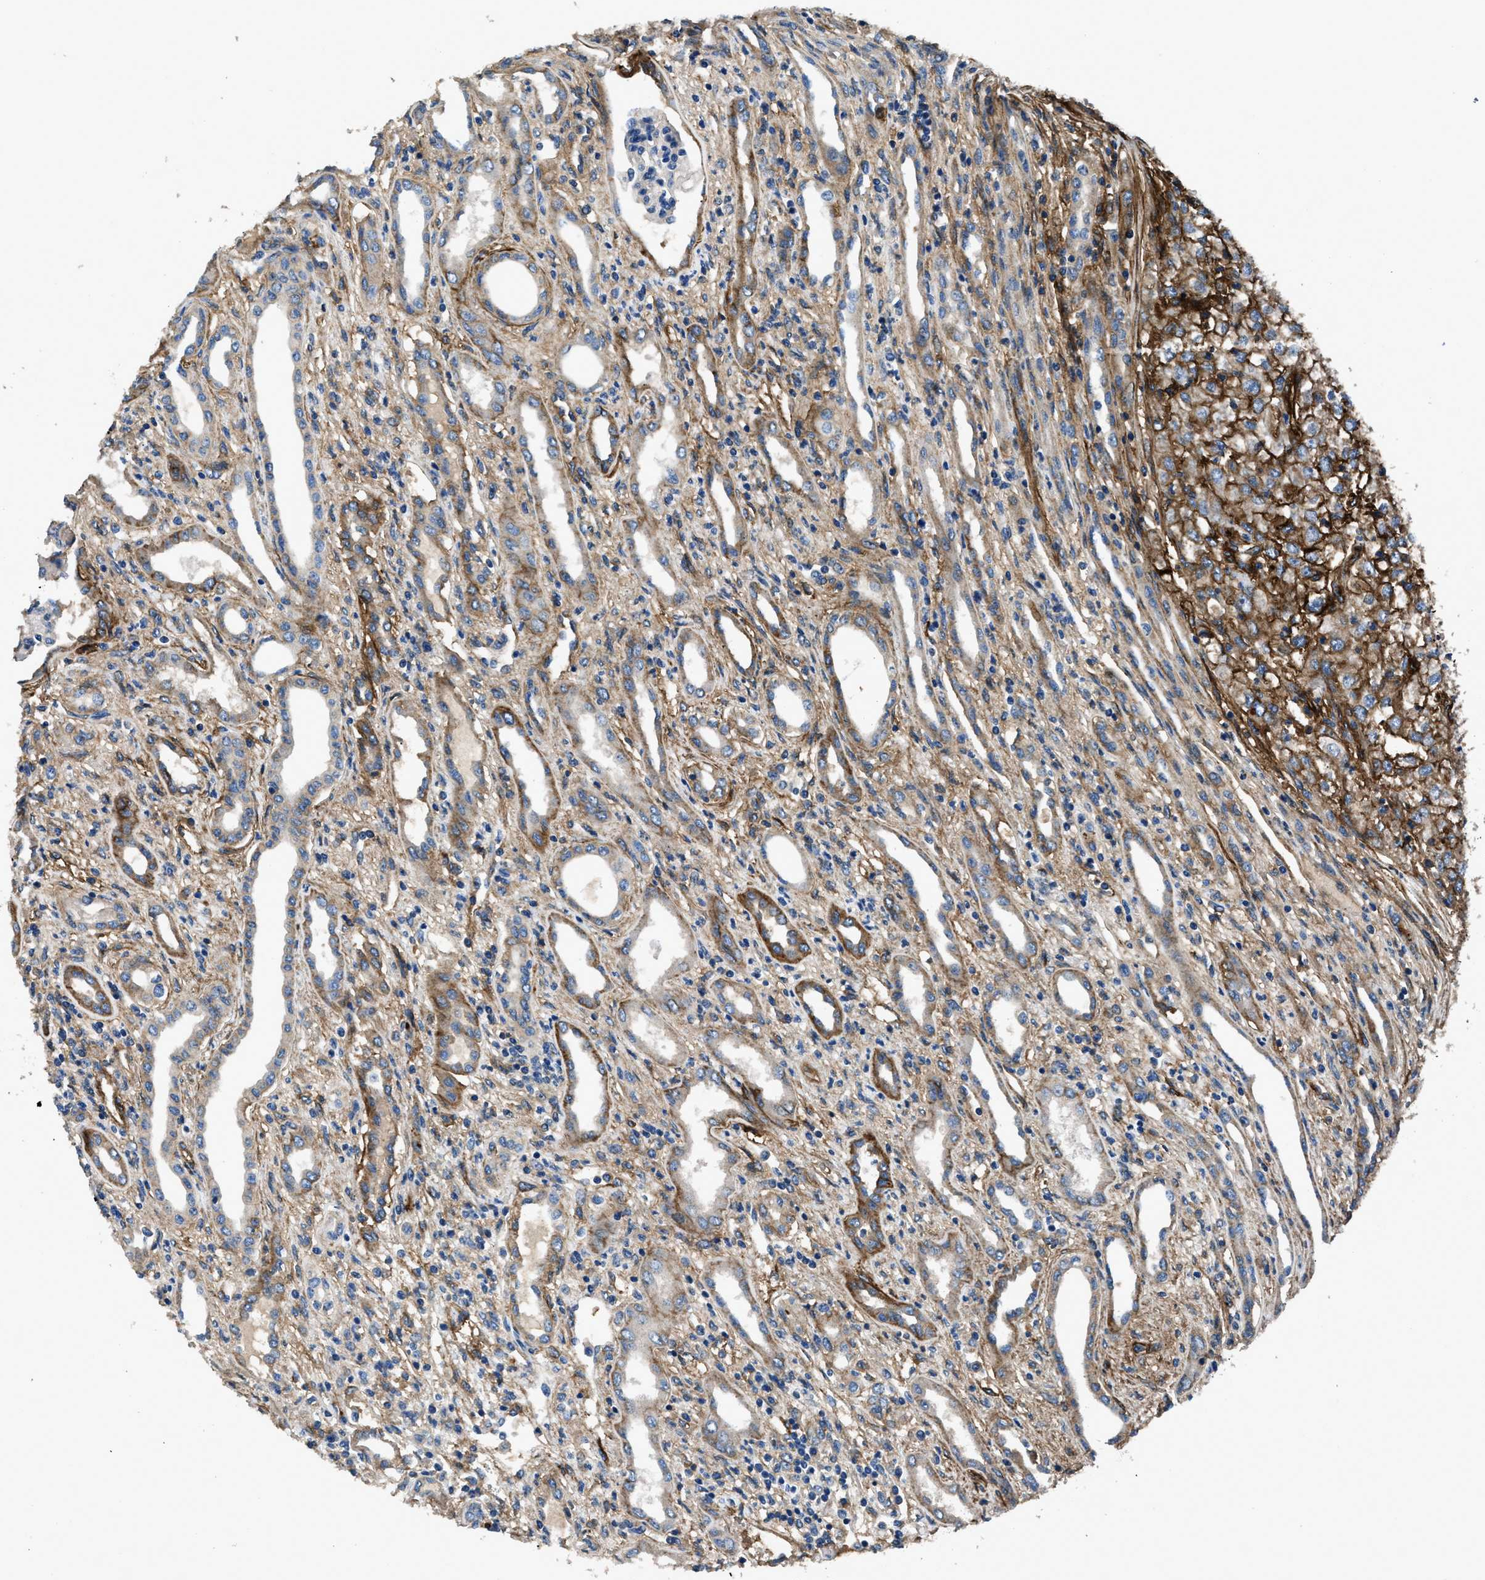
{"staining": {"intensity": "strong", "quantity": ">75%", "location": "cytoplasmic/membranous"}, "tissue": "renal cancer", "cell_type": "Tumor cells", "image_type": "cancer", "snomed": [{"axis": "morphology", "description": "Adenocarcinoma, NOS"}, {"axis": "topography", "description": "Kidney"}], "caption": "High-power microscopy captured an immunohistochemistry (IHC) histopathology image of renal cancer (adenocarcinoma), revealing strong cytoplasmic/membranous positivity in about >75% of tumor cells. (brown staining indicates protein expression, while blue staining denotes nuclei).", "gene": "CD276", "patient": {"sex": "female", "age": 54}}